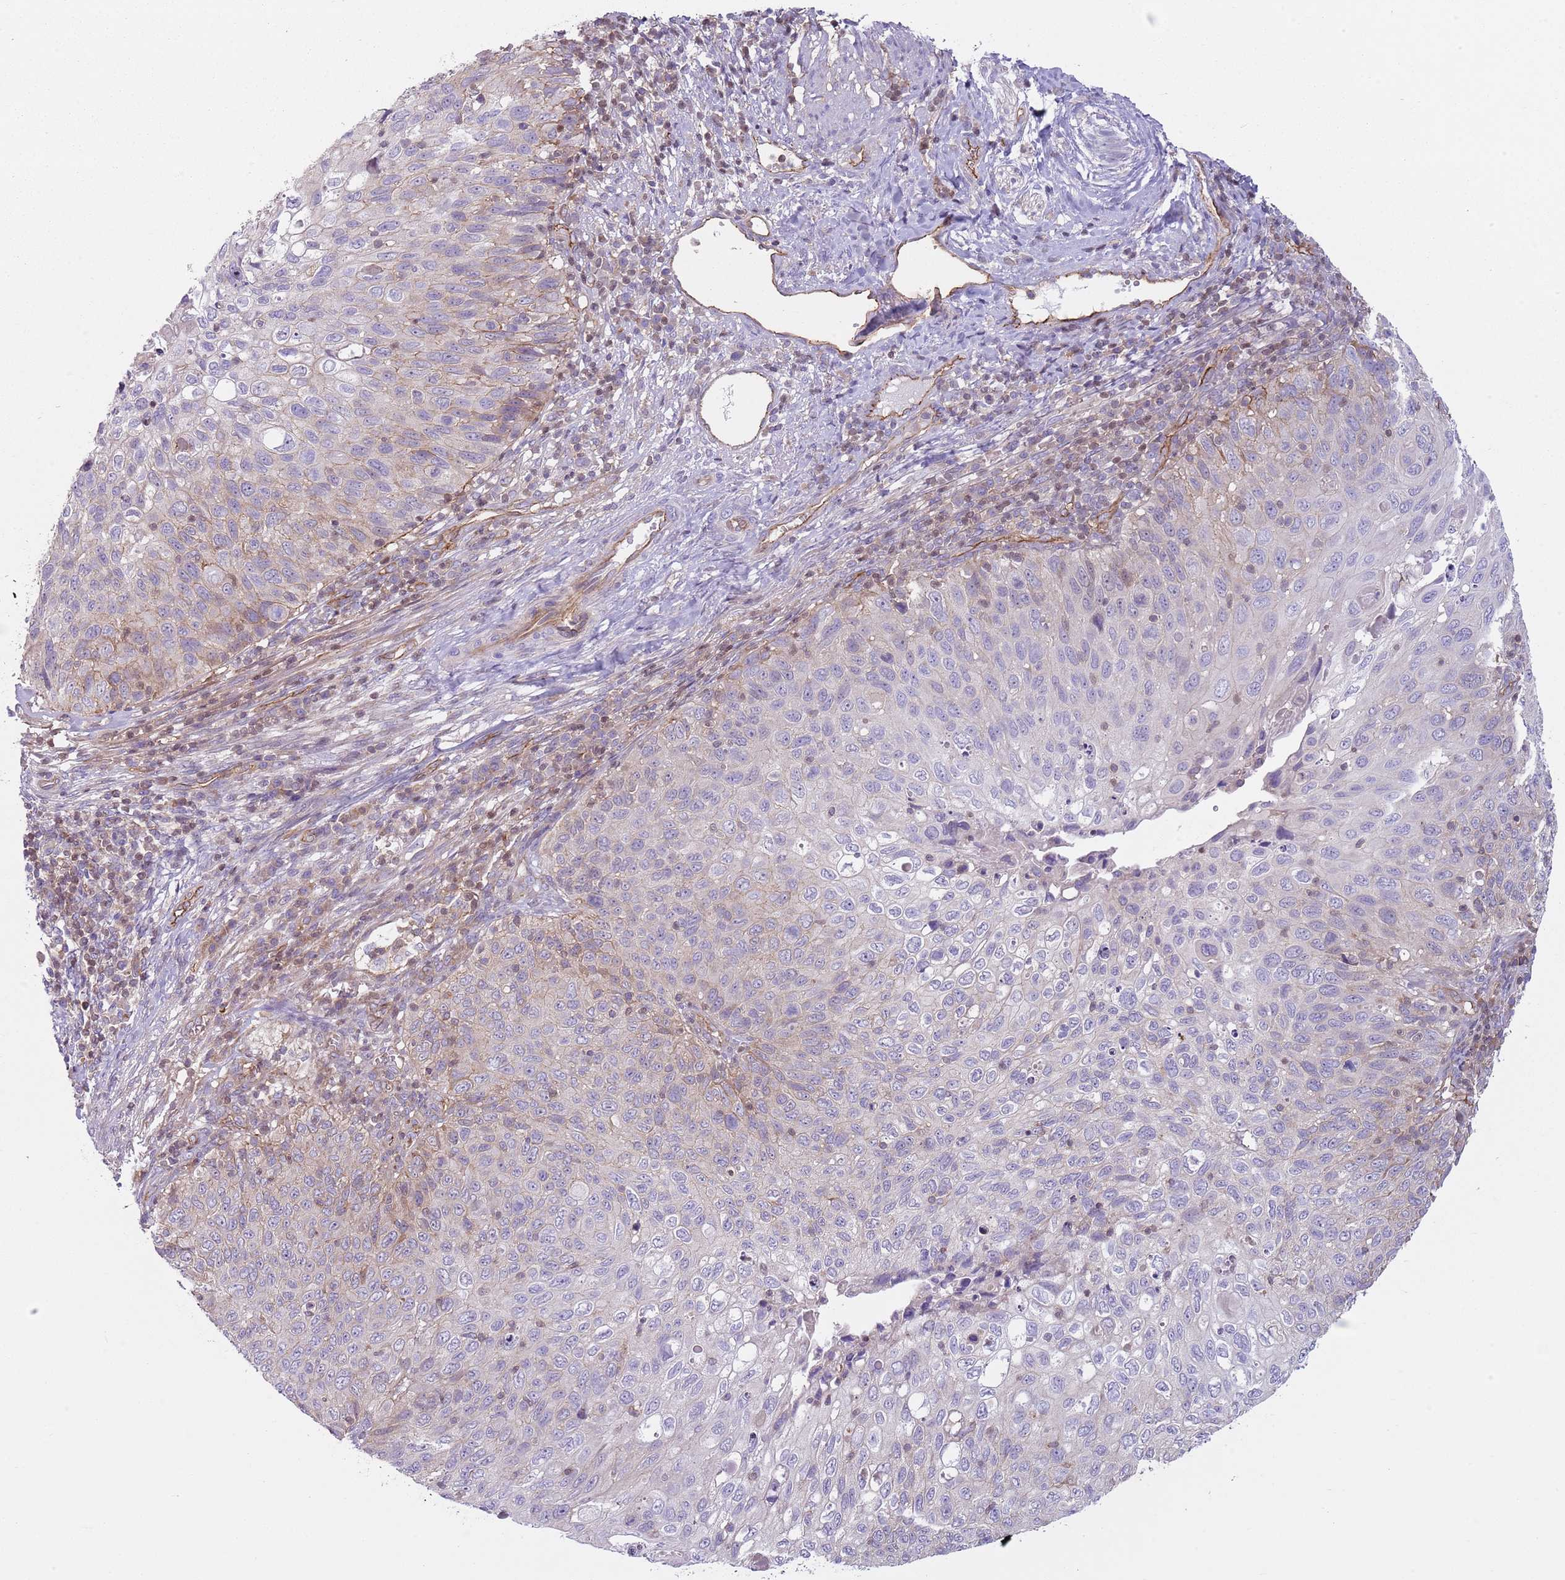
{"staining": {"intensity": "negative", "quantity": "none", "location": "none"}, "tissue": "cervical cancer", "cell_type": "Tumor cells", "image_type": "cancer", "snomed": [{"axis": "morphology", "description": "Squamous cell carcinoma, NOS"}, {"axis": "topography", "description": "Cervix"}], "caption": "Immunohistochemistry of human cervical squamous cell carcinoma exhibits no expression in tumor cells.", "gene": "GNAI3", "patient": {"sex": "female", "age": 70}}